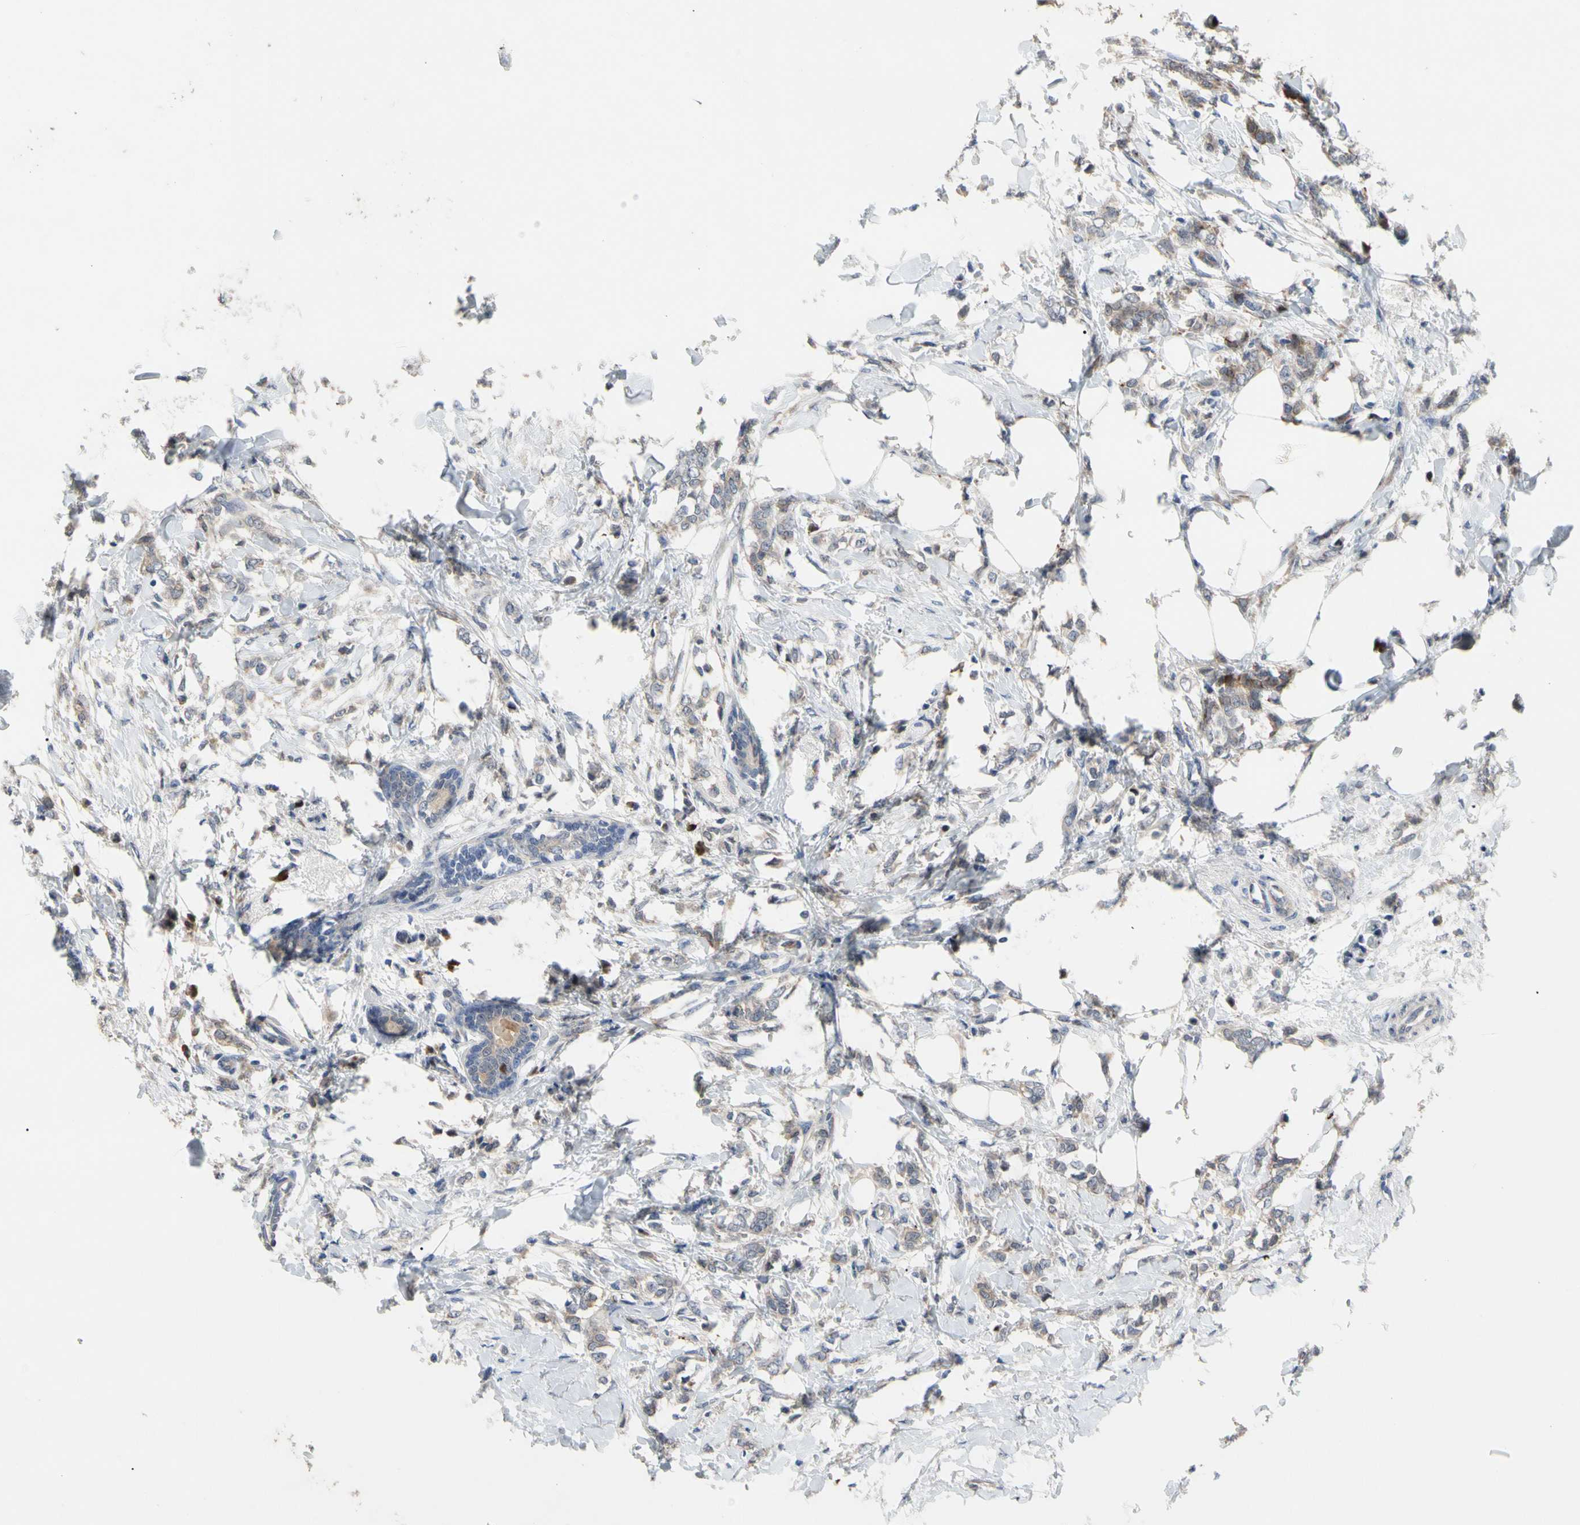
{"staining": {"intensity": "weak", "quantity": "25%-75%", "location": "cytoplasmic/membranous"}, "tissue": "breast cancer", "cell_type": "Tumor cells", "image_type": "cancer", "snomed": [{"axis": "morphology", "description": "Lobular carcinoma, in situ"}, {"axis": "morphology", "description": "Lobular carcinoma"}, {"axis": "topography", "description": "Breast"}], "caption": "Breast cancer (lobular carcinoma in situ) stained with a protein marker reveals weak staining in tumor cells.", "gene": "HMGCR", "patient": {"sex": "female", "age": 41}}